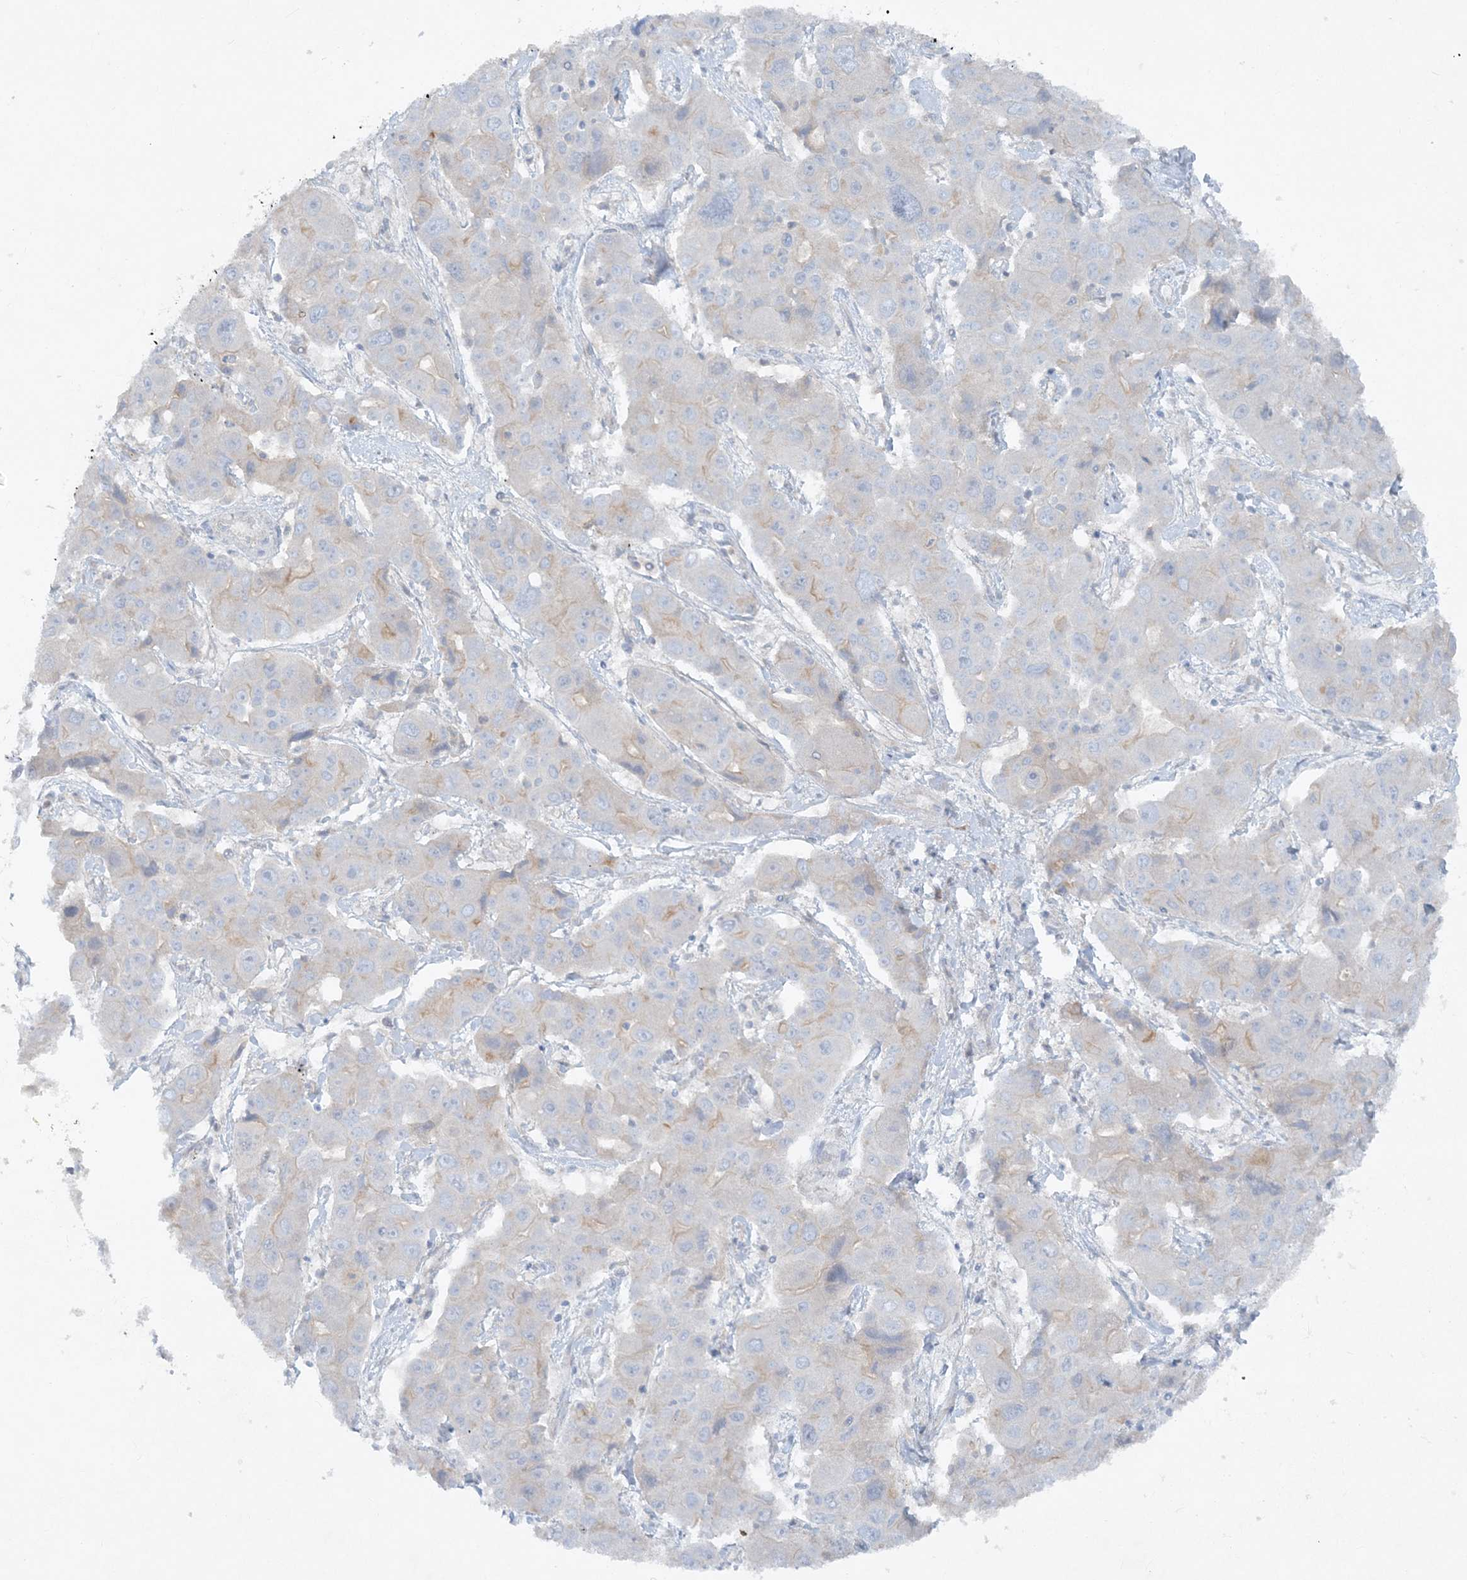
{"staining": {"intensity": "weak", "quantity": "<25%", "location": "cytoplasmic/membranous"}, "tissue": "liver cancer", "cell_type": "Tumor cells", "image_type": "cancer", "snomed": [{"axis": "morphology", "description": "Cholangiocarcinoma"}, {"axis": "topography", "description": "Liver"}], "caption": "The photomicrograph demonstrates no staining of tumor cells in liver cancer.", "gene": "ATP11A", "patient": {"sex": "male", "age": 67}}